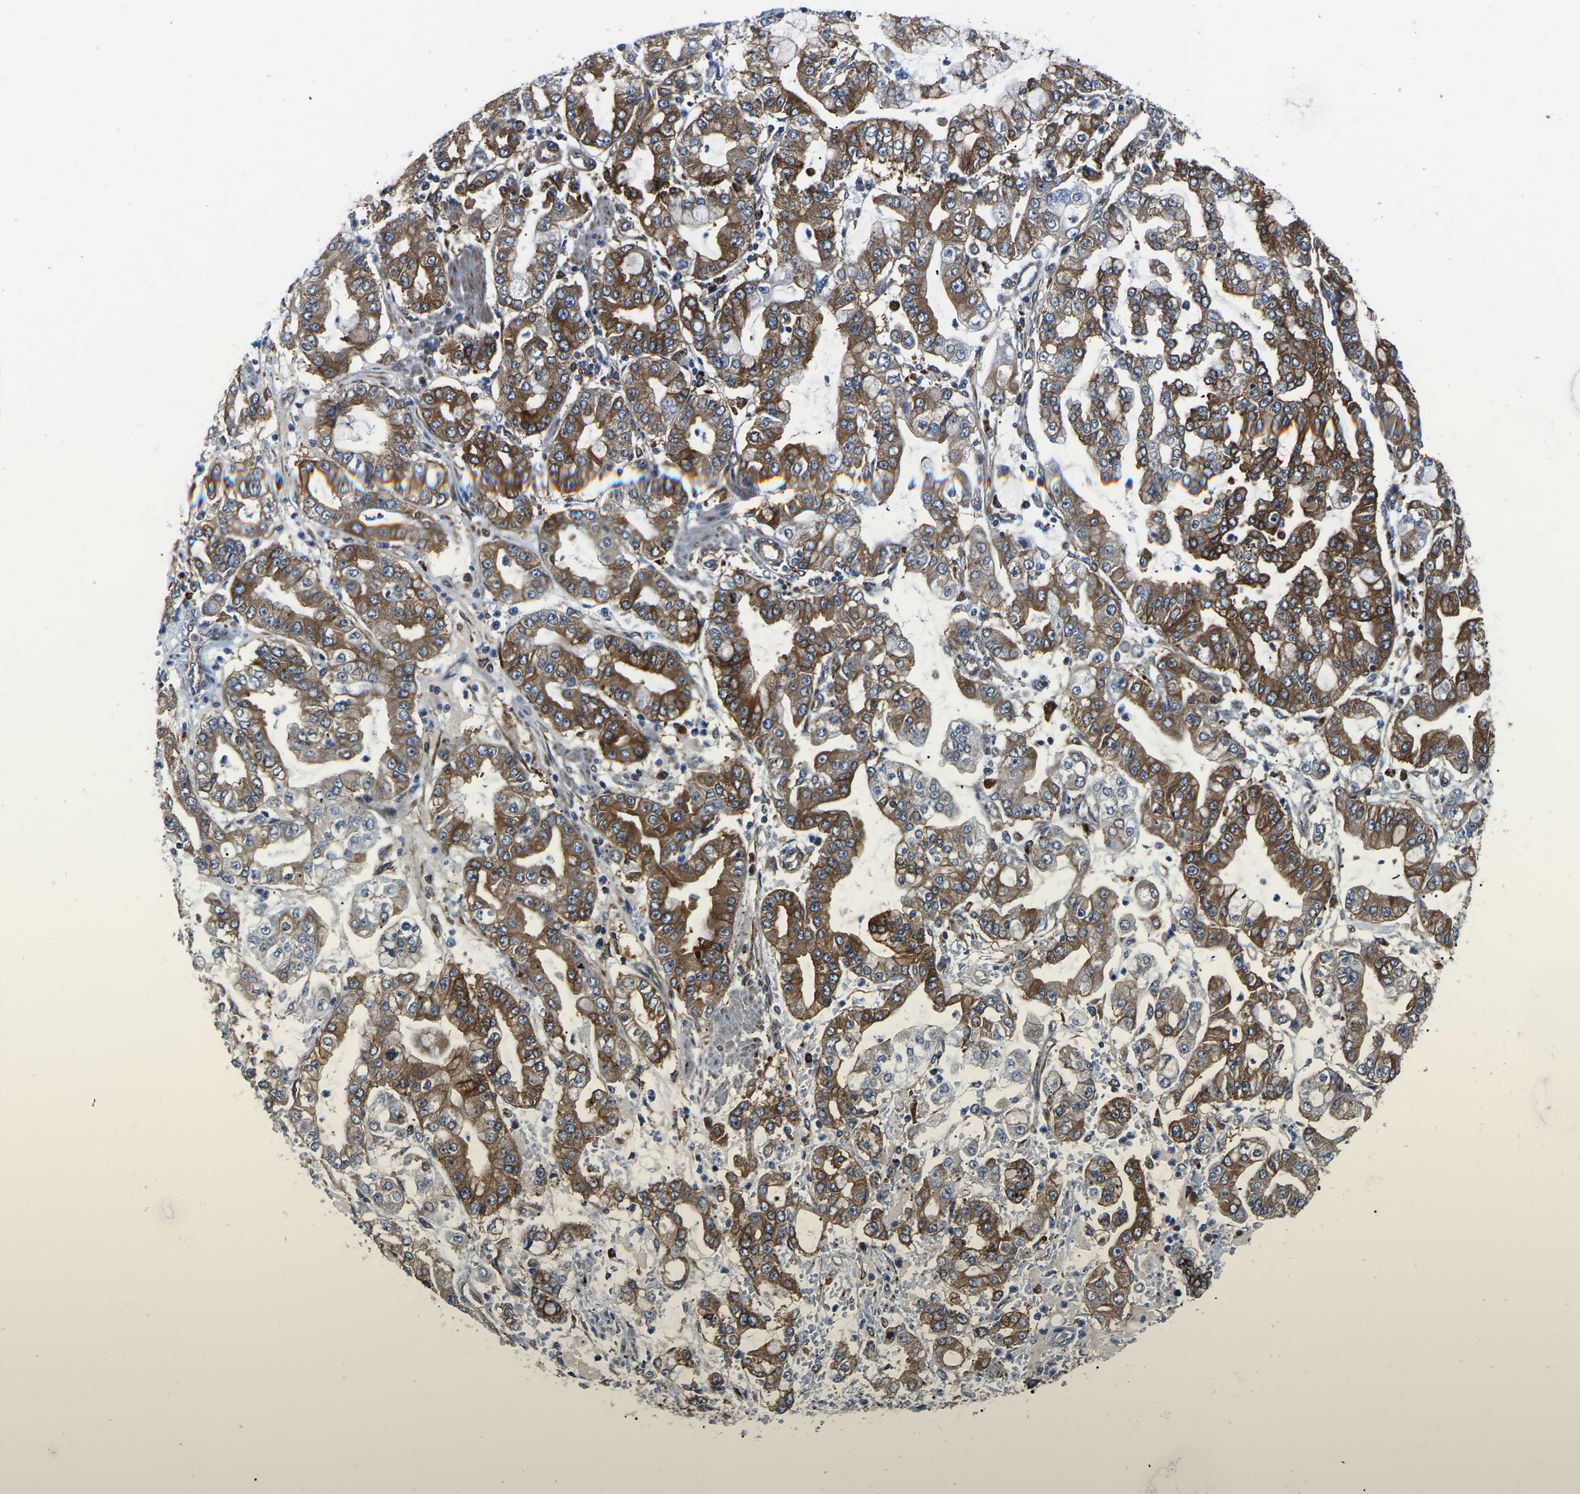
{"staining": {"intensity": "moderate", "quantity": ">75%", "location": "cytoplasmic/membranous"}, "tissue": "stomach cancer", "cell_type": "Tumor cells", "image_type": "cancer", "snomed": [{"axis": "morphology", "description": "Adenocarcinoma, NOS"}, {"axis": "topography", "description": "Stomach"}], "caption": "IHC photomicrograph of stomach cancer (adenocarcinoma) stained for a protein (brown), which displays medium levels of moderate cytoplasmic/membranous positivity in about >75% of tumor cells.", "gene": "DLG1", "patient": {"sex": "male", "age": 76}}